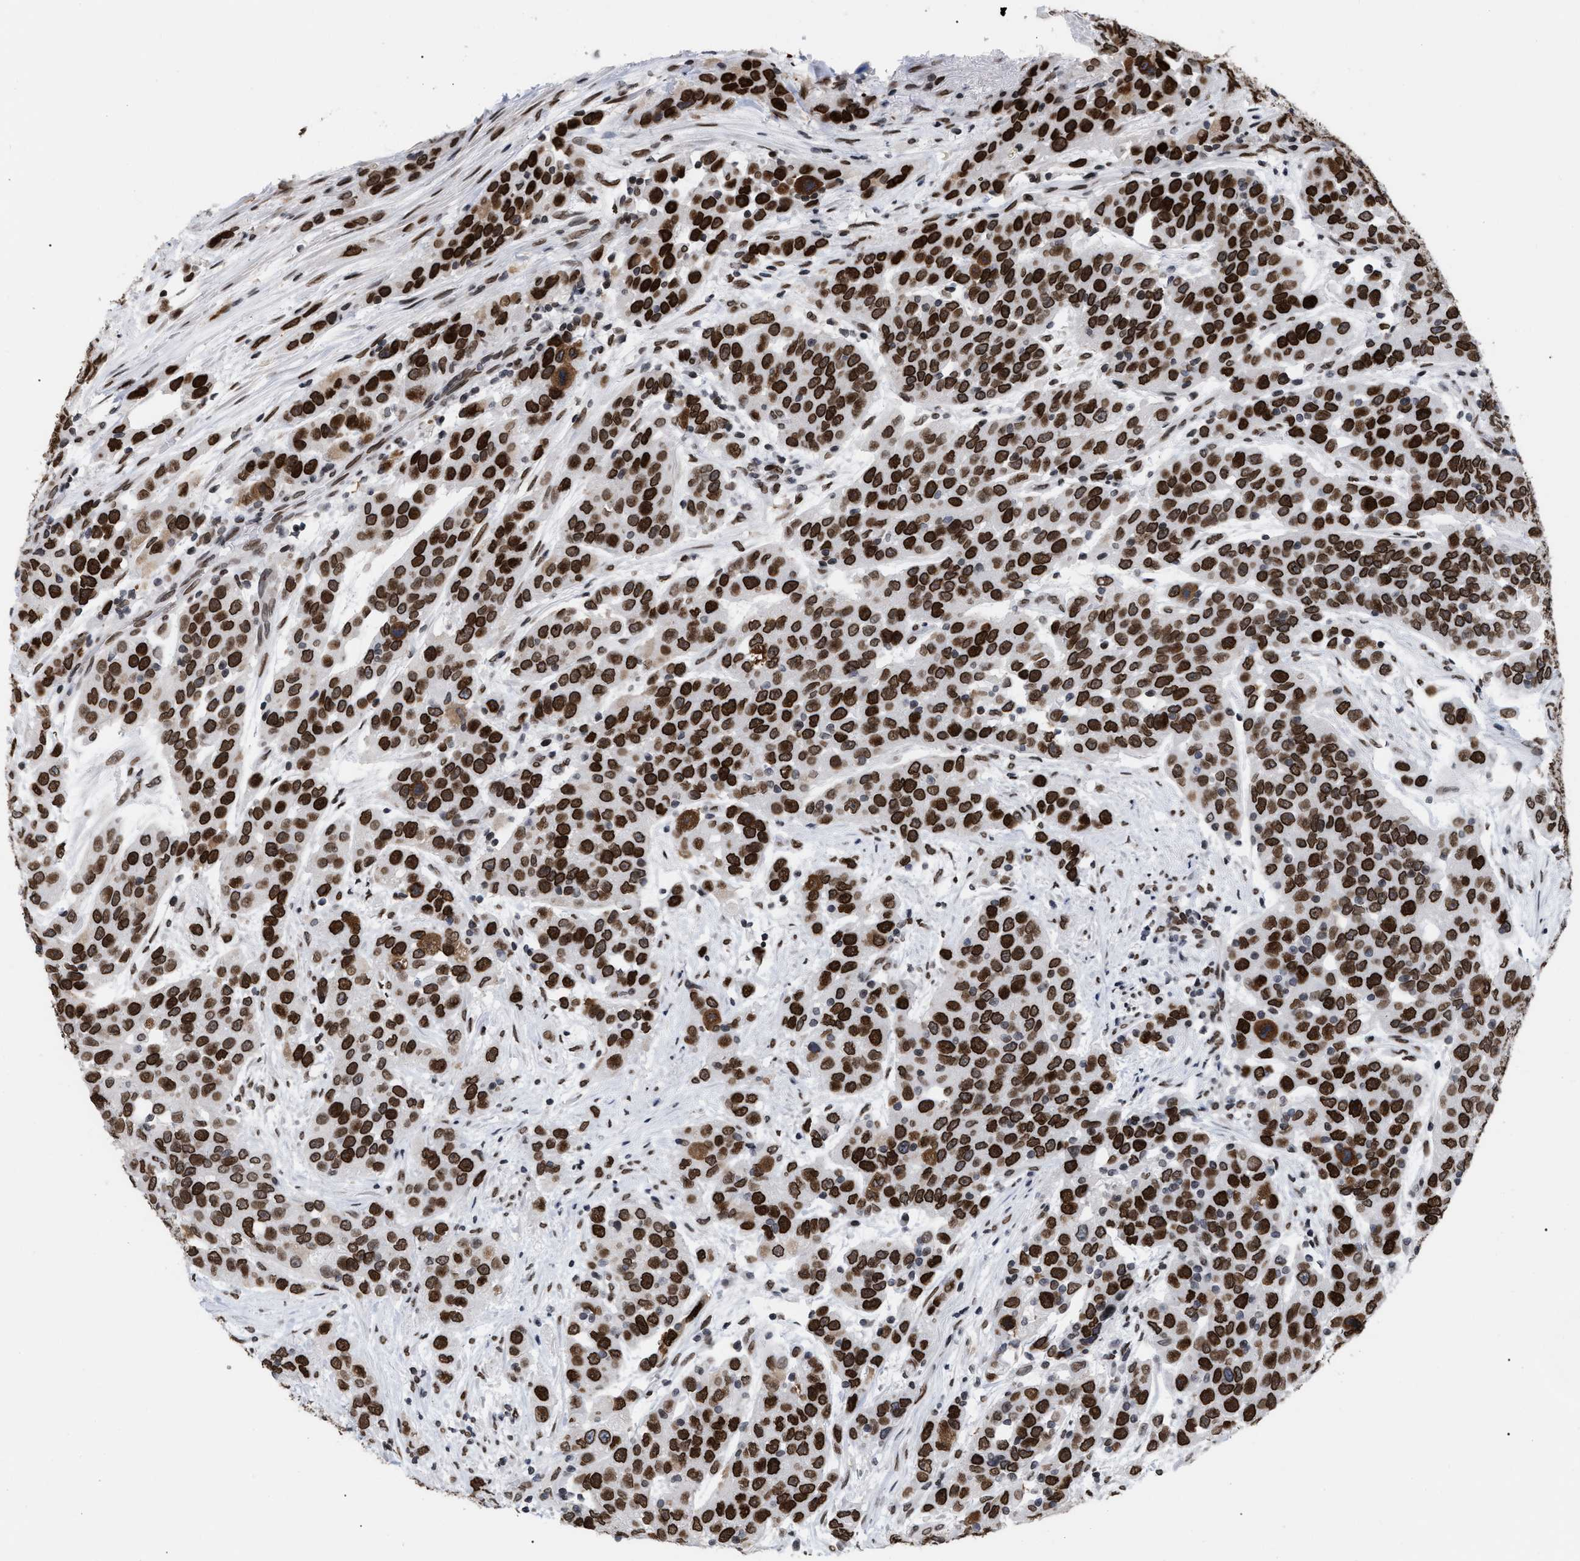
{"staining": {"intensity": "strong", "quantity": ">75%", "location": "cytoplasmic/membranous,nuclear"}, "tissue": "urothelial cancer", "cell_type": "Tumor cells", "image_type": "cancer", "snomed": [{"axis": "morphology", "description": "Urothelial carcinoma, High grade"}, {"axis": "topography", "description": "Urinary bladder"}], "caption": "Protein expression analysis of urothelial cancer demonstrates strong cytoplasmic/membranous and nuclear staining in approximately >75% of tumor cells.", "gene": "TPR", "patient": {"sex": "female", "age": 80}}